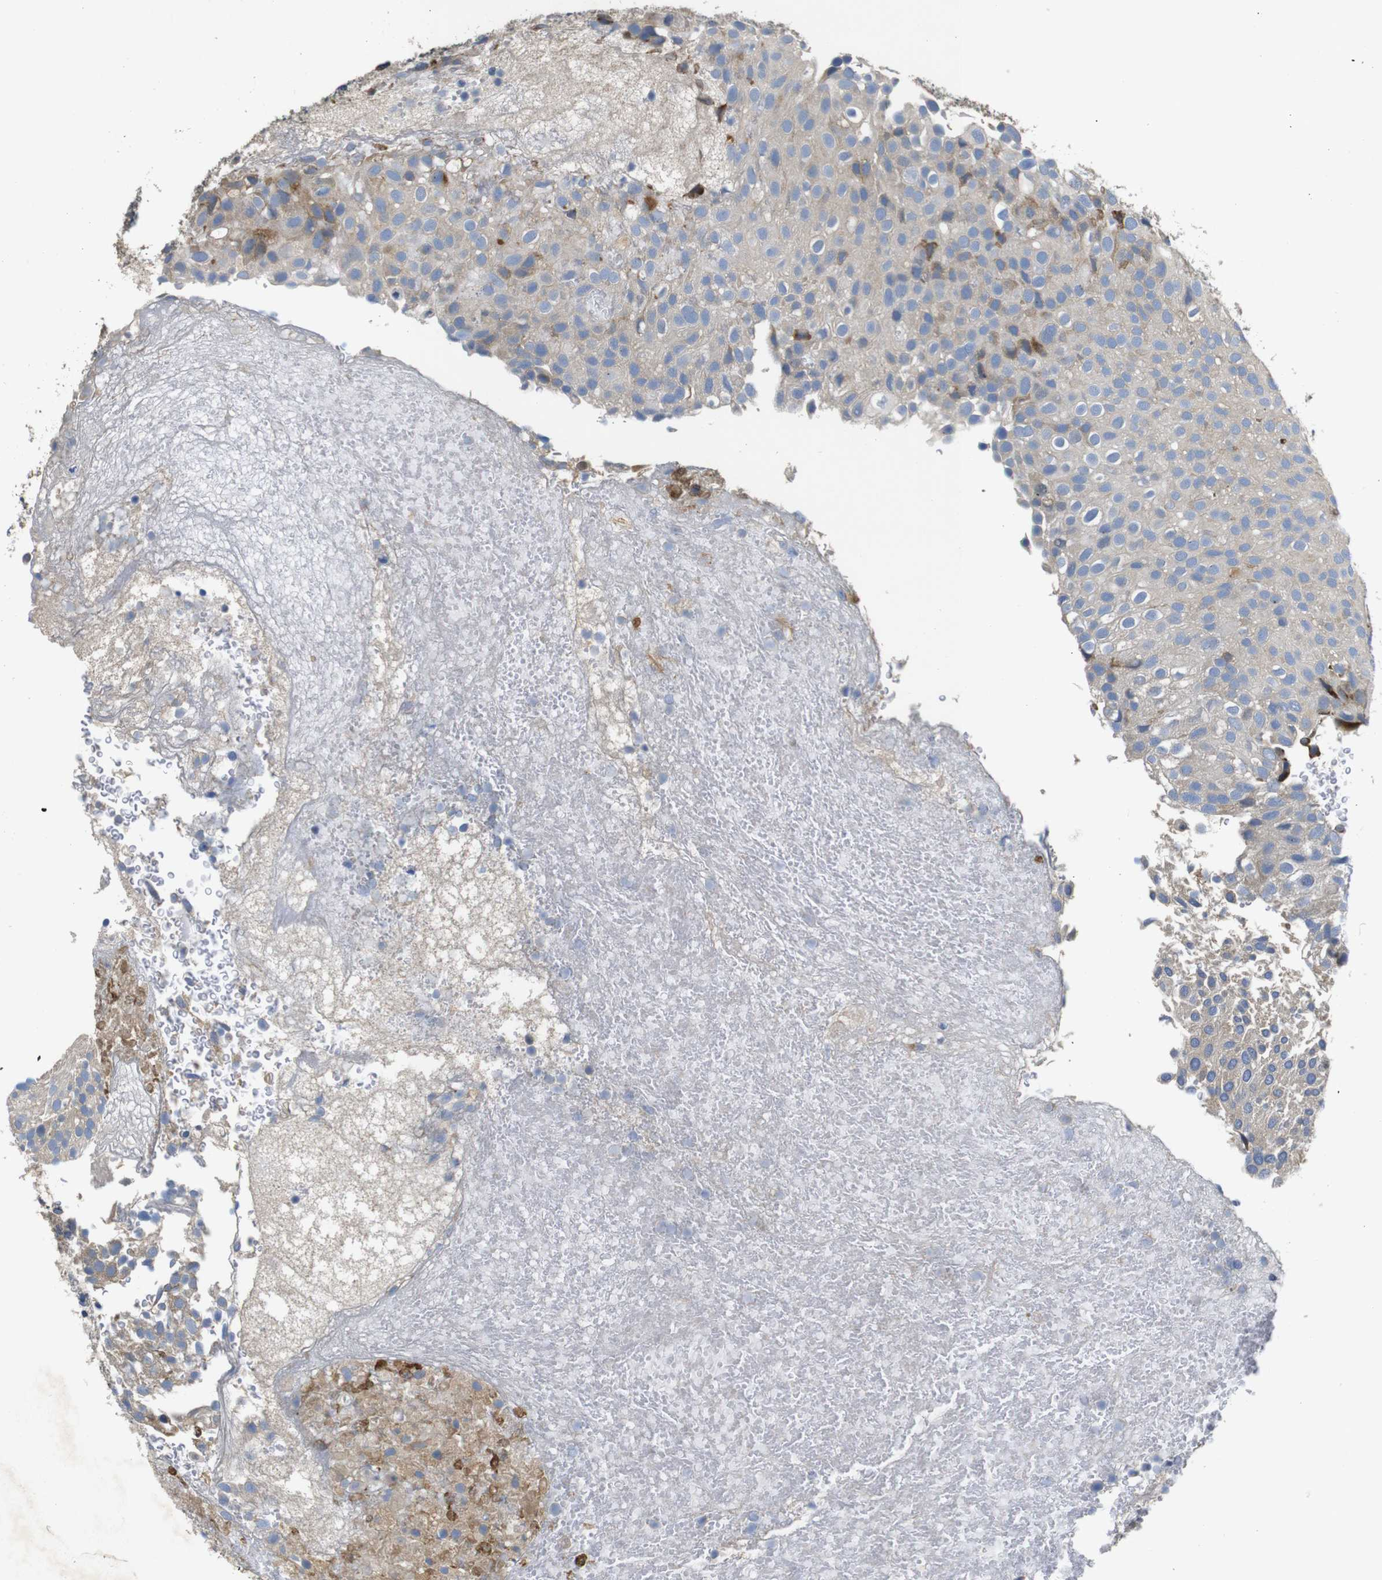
{"staining": {"intensity": "weak", "quantity": "25%-75%", "location": "cytoplasmic/membranous"}, "tissue": "urothelial cancer", "cell_type": "Tumor cells", "image_type": "cancer", "snomed": [{"axis": "morphology", "description": "Urothelial carcinoma, Low grade"}, {"axis": "topography", "description": "Urinary bladder"}], "caption": "IHC (DAB (3,3'-diaminobenzidine)) staining of low-grade urothelial carcinoma exhibits weak cytoplasmic/membranous protein staining in about 25%-75% of tumor cells.", "gene": "UBE2G2", "patient": {"sex": "male", "age": 78}}